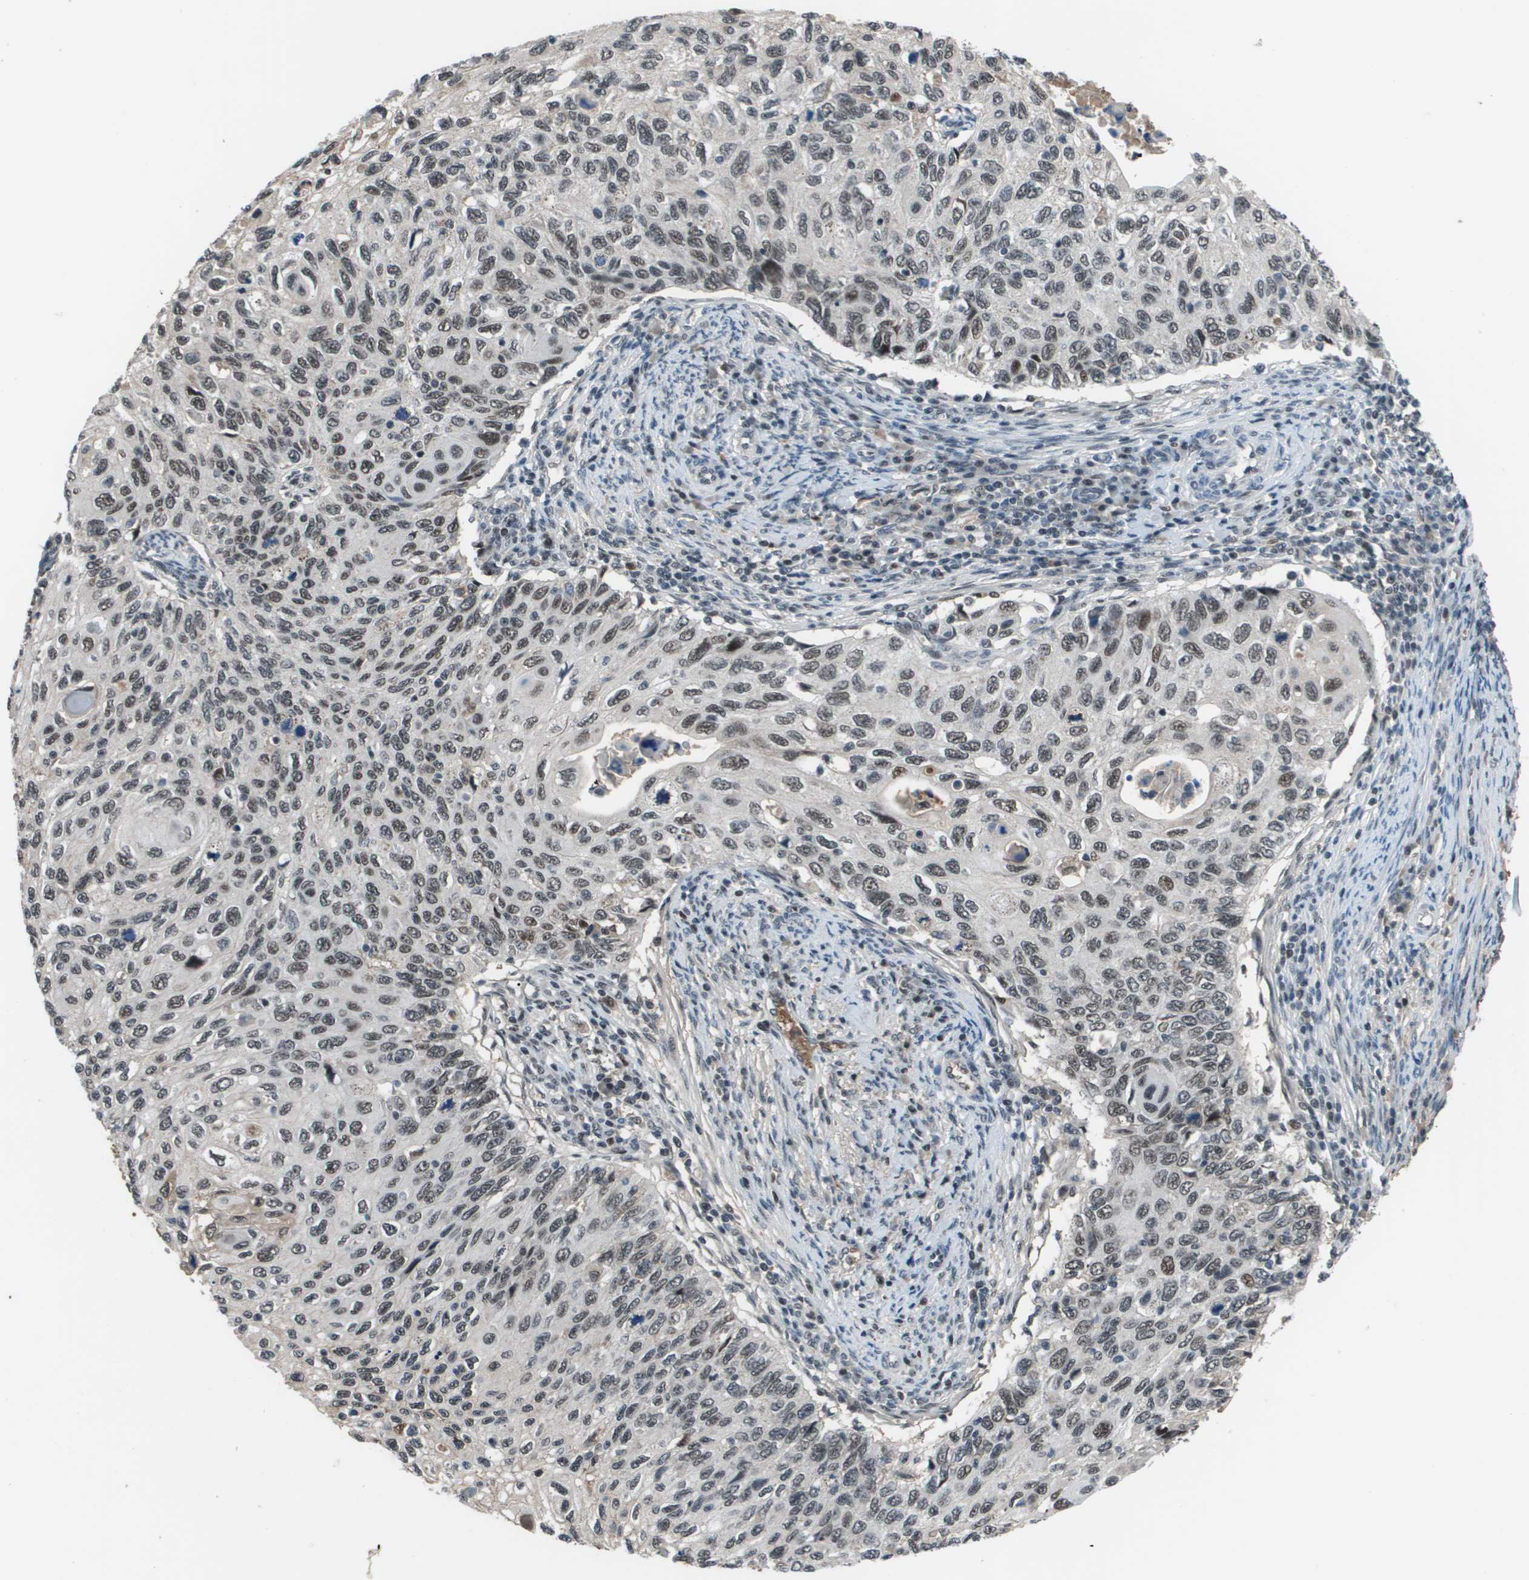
{"staining": {"intensity": "moderate", "quantity": "25%-75%", "location": "nuclear"}, "tissue": "cervical cancer", "cell_type": "Tumor cells", "image_type": "cancer", "snomed": [{"axis": "morphology", "description": "Squamous cell carcinoma, NOS"}, {"axis": "topography", "description": "Cervix"}], "caption": "This is a micrograph of immunohistochemistry (IHC) staining of cervical cancer, which shows moderate positivity in the nuclear of tumor cells.", "gene": "THRAP3", "patient": {"sex": "female", "age": 70}}